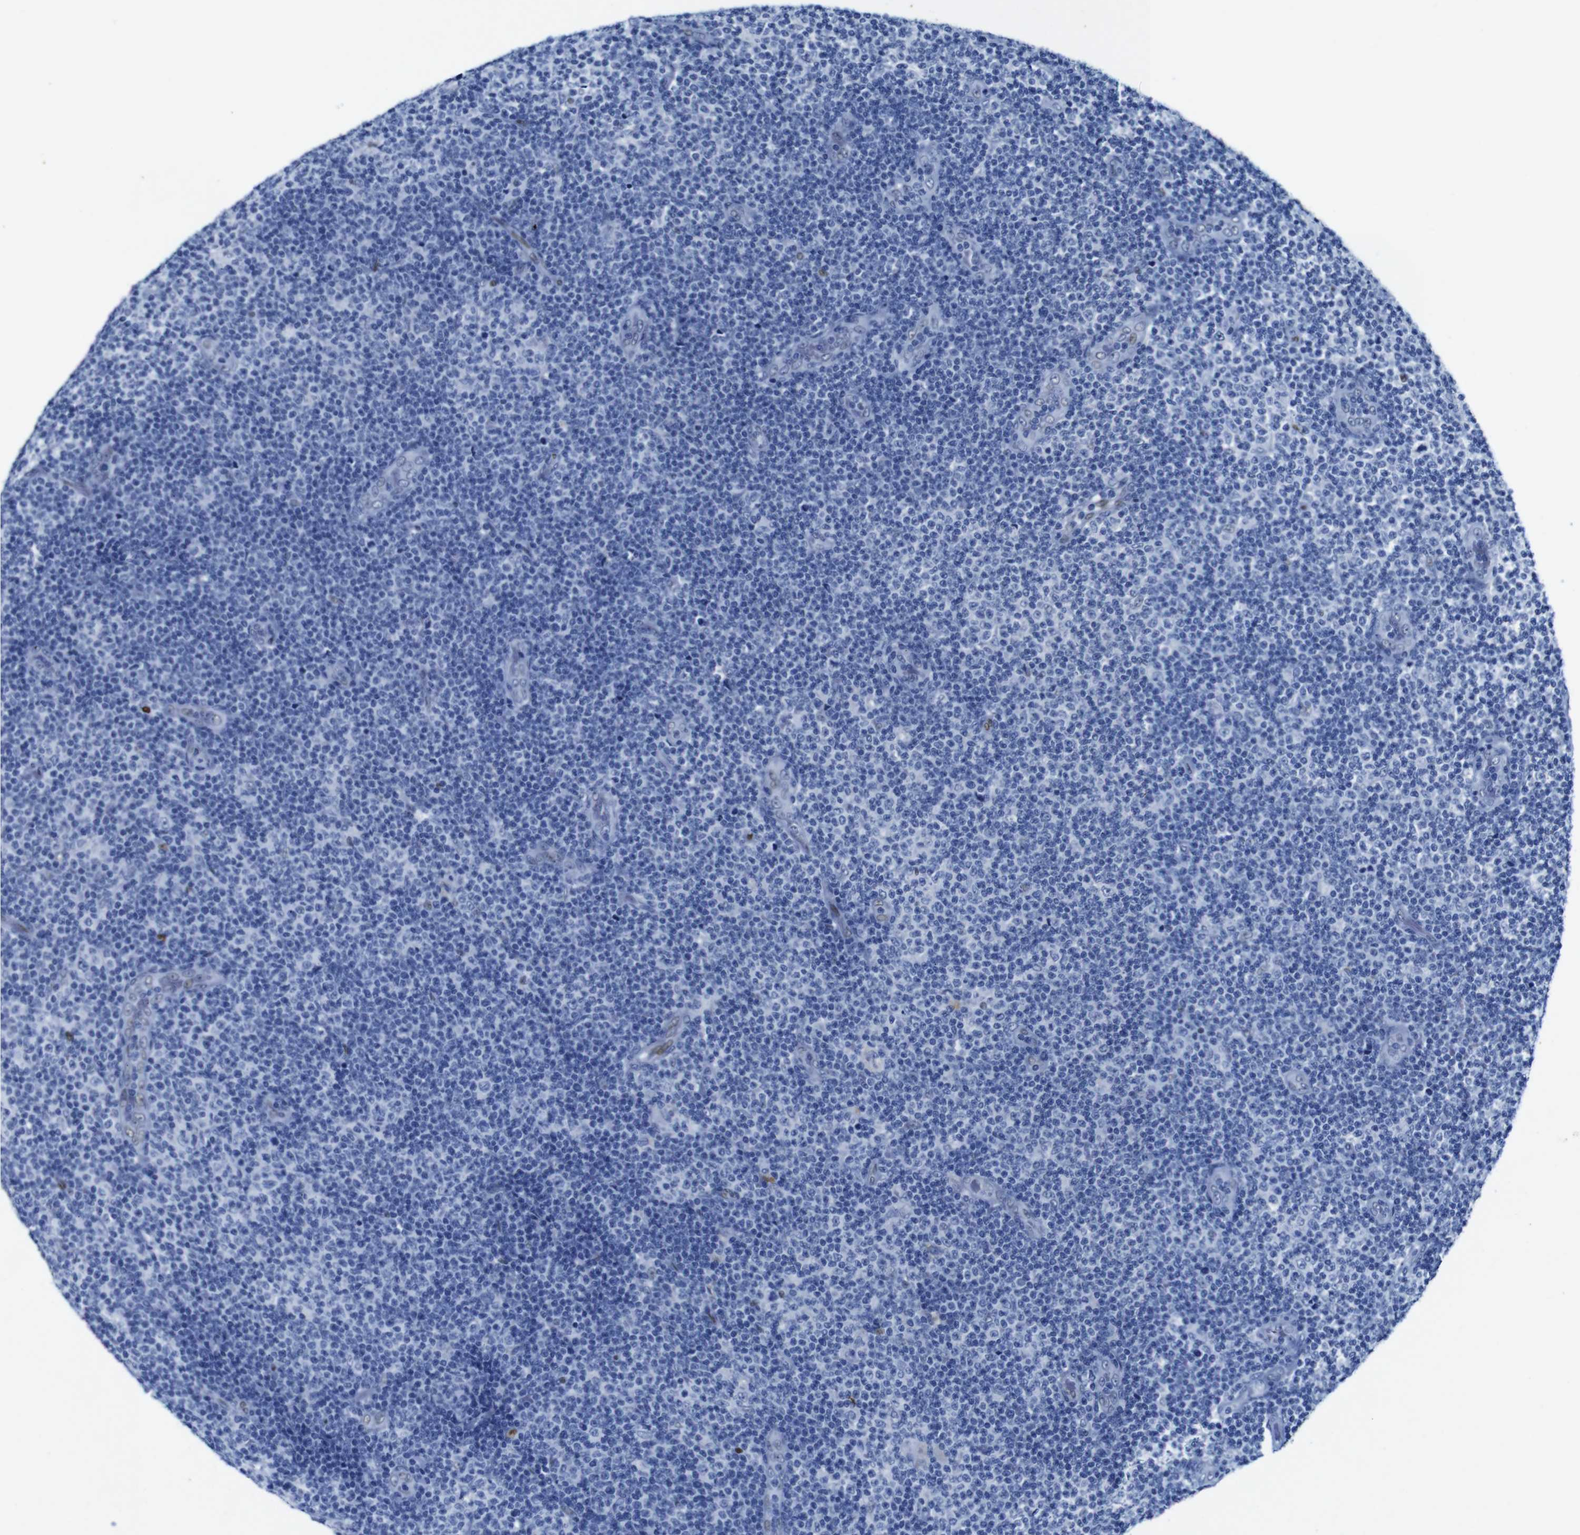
{"staining": {"intensity": "negative", "quantity": "none", "location": "none"}, "tissue": "lymphoma", "cell_type": "Tumor cells", "image_type": "cancer", "snomed": [{"axis": "morphology", "description": "Malignant lymphoma, non-Hodgkin's type, Low grade"}, {"axis": "topography", "description": "Lymph node"}], "caption": "Immunohistochemical staining of human lymphoma demonstrates no significant expression in tumor cells. (DAB immunohistochemistry (IHC) visualized using brightfield microscopy, high magnification).", "gene": "FOSL2", "patient": {"sex": "male", "age": 83}}